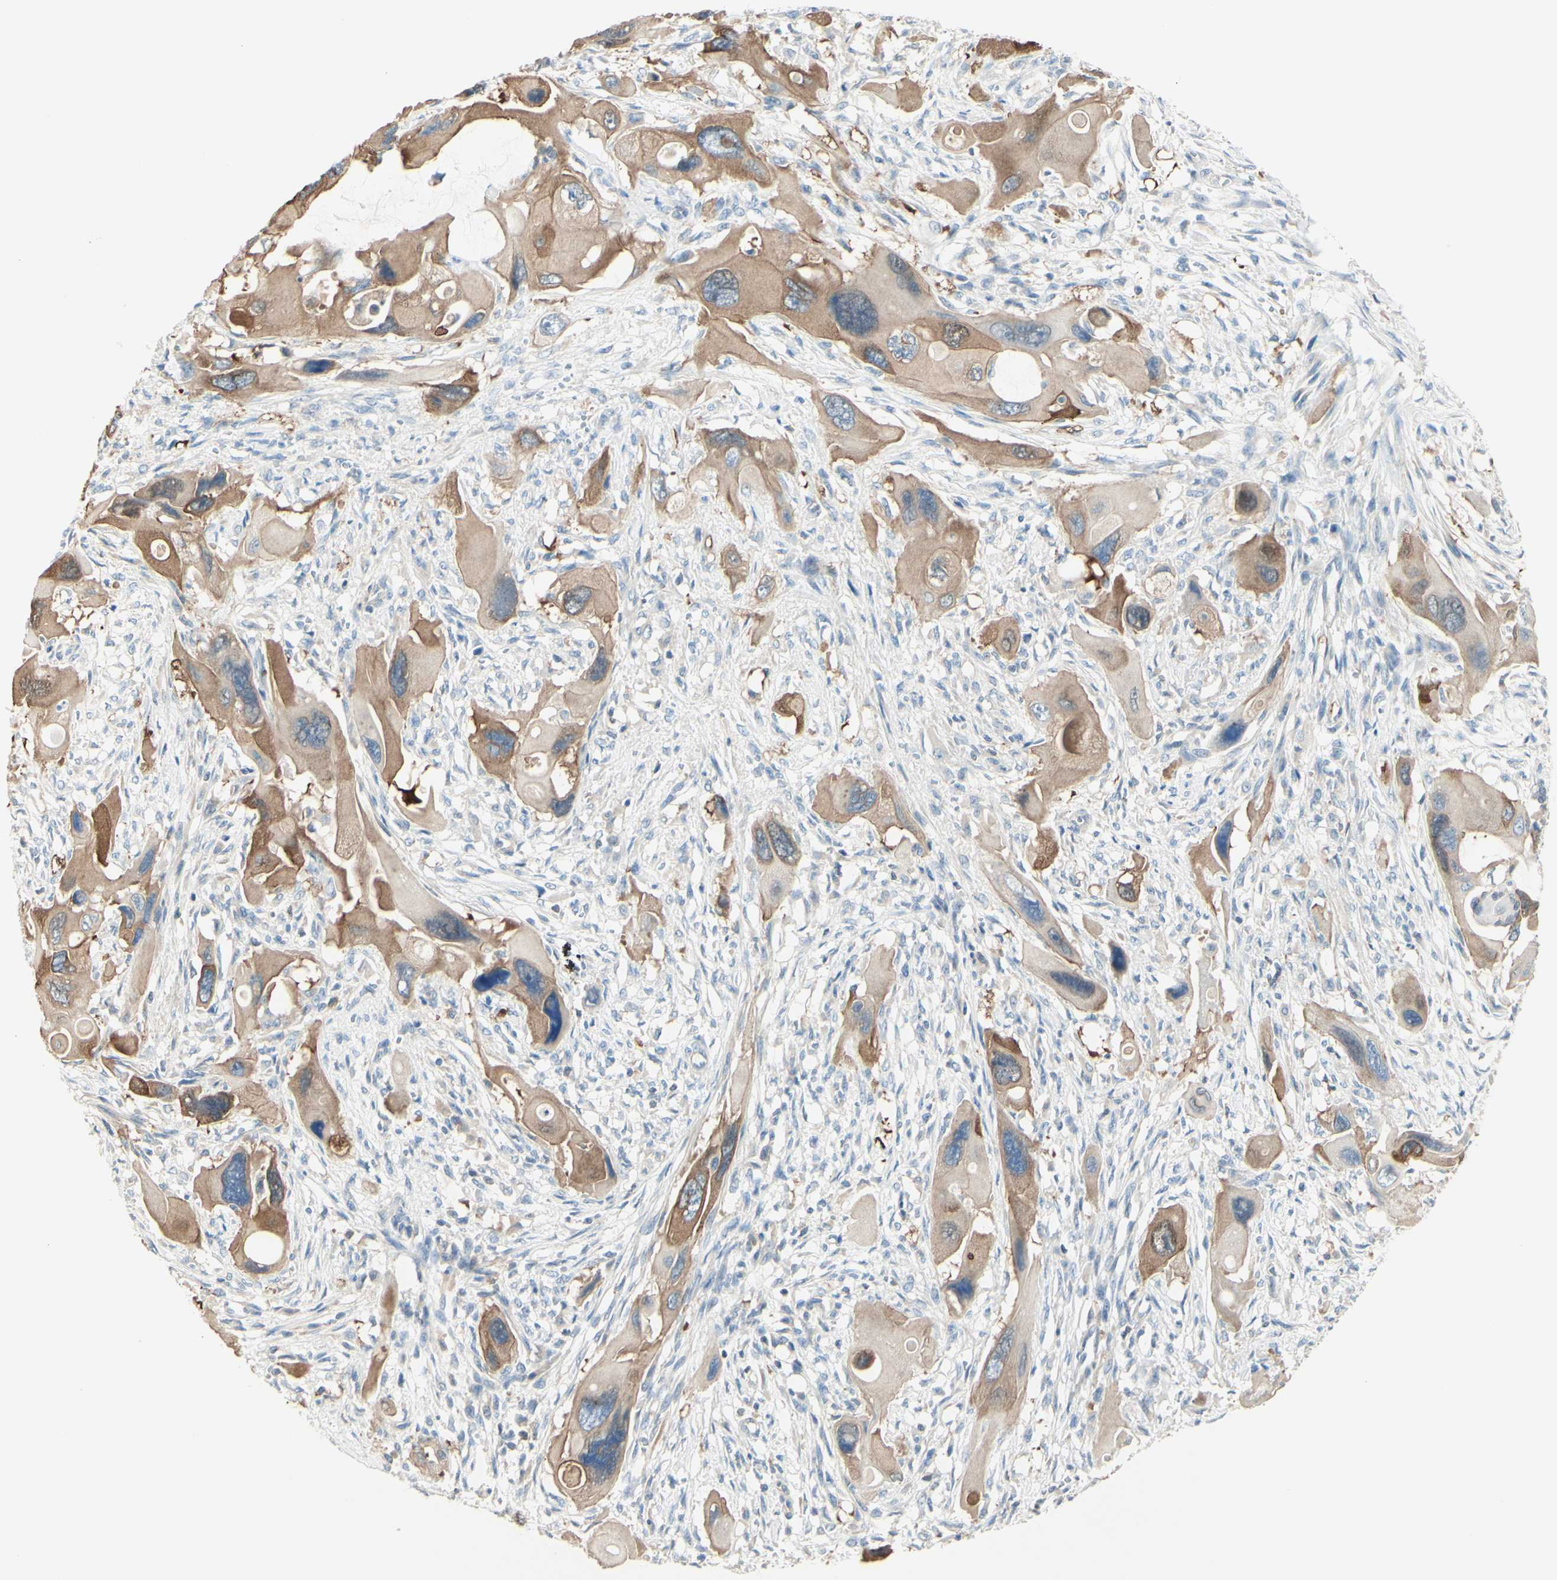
{"staining": {"intensity": "moderate", "quantity": ">75%", "location": "cytoplasmic/membranous"}, "tissue": "pancreatic cancer", "cell_type": "Tumor cells", "image_type": "cancer", "snomed": [{"axis": "morphology", "description": "Adenocarcinoma, NOS"}, {"axis": "topography", "description": "Pancreas"}], "caption": "A high-resolution photomicrograph shows IHC staining of adenocarcinoma (pancreatic), which shows moderate cytoplasmic/membranous positivity in approximately >75% of tumor cells.", "gene": "MTM1", "patient": {"sex": "male", "age": 73}}